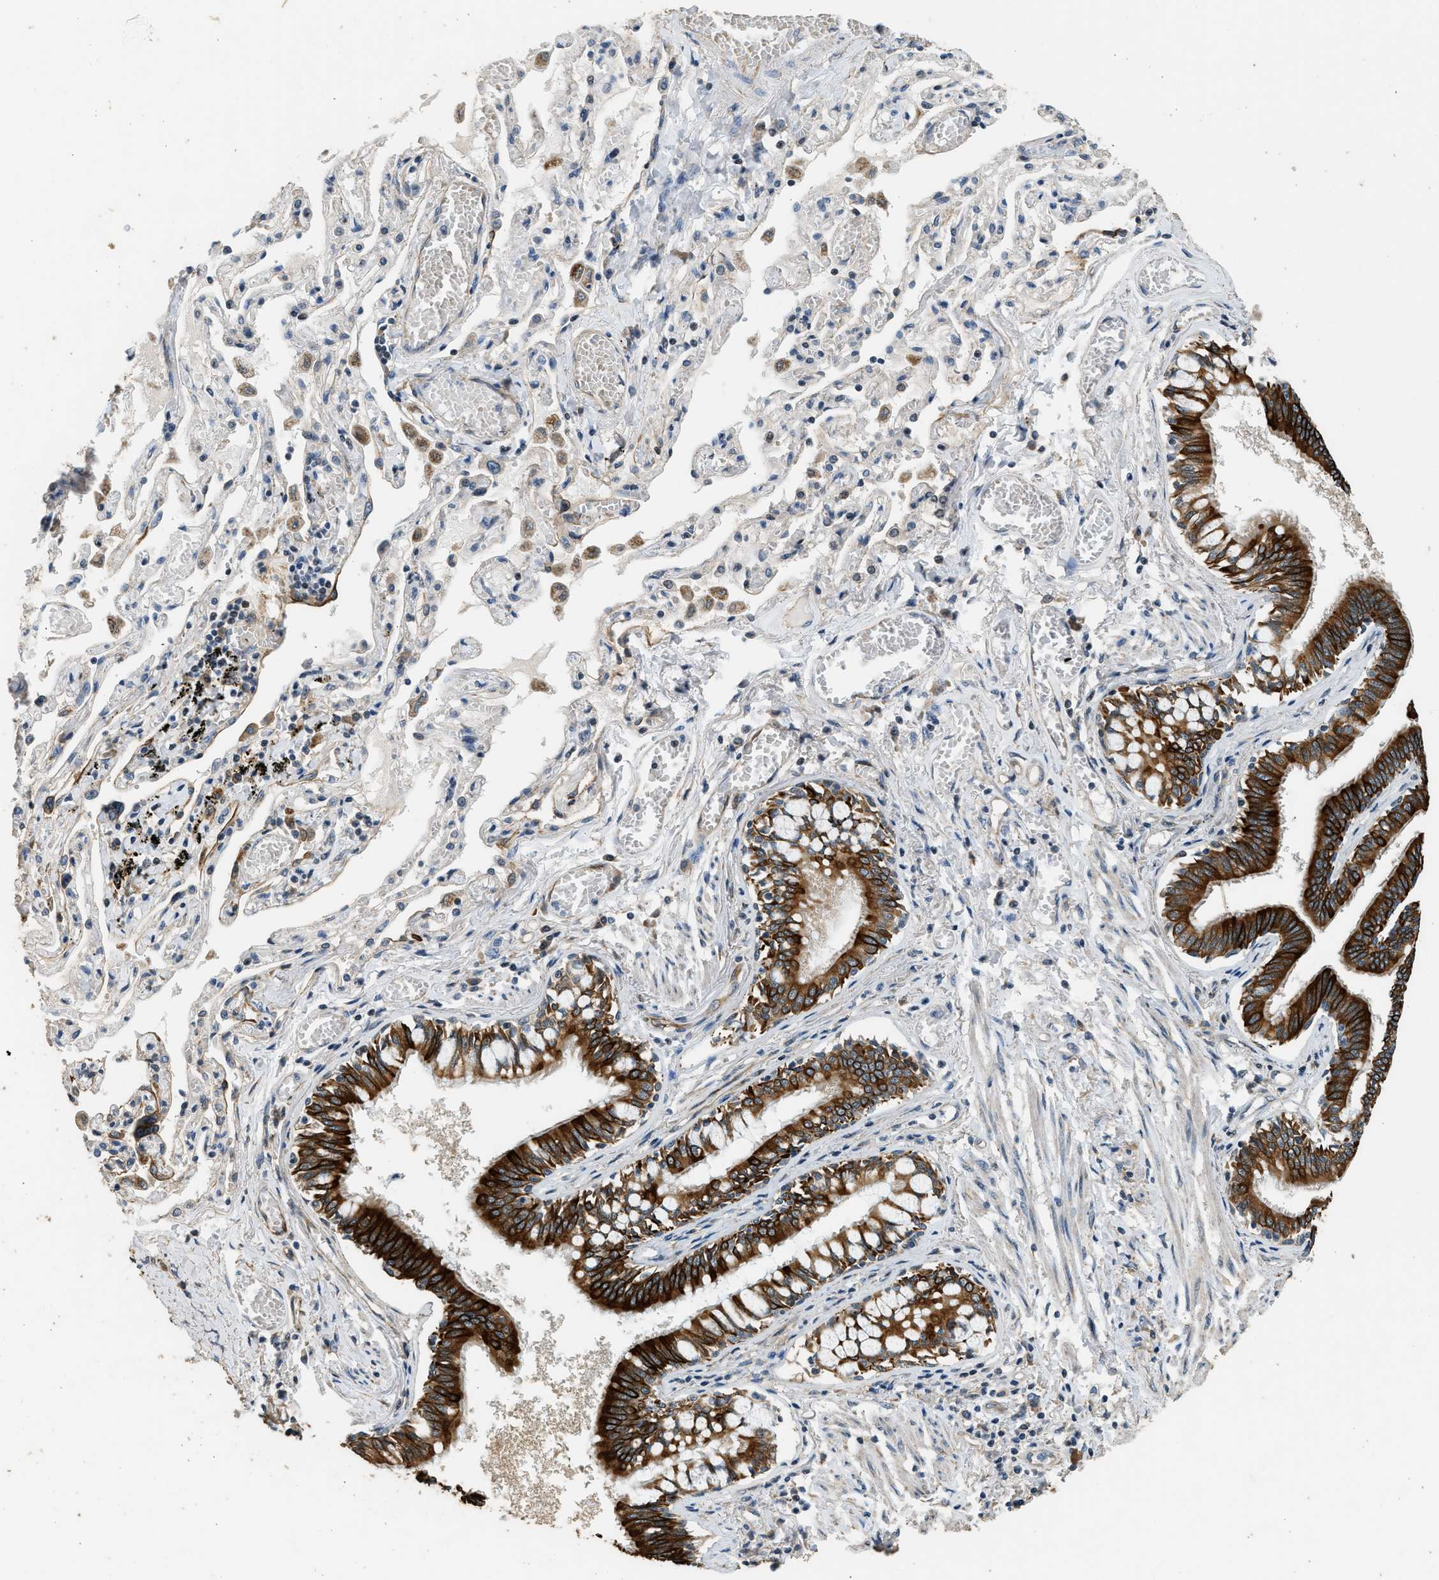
{"staining": {"intensity": "strong", "quantity": ">75%", "location": "cytoplasmic/membranous"}, "tissue": "bronchus", "cell_type": "Respiratory epithelial cells", "image_type": "normal", "snomed": [{"axis": "morphology", "description": "Normal tissue, NOS"}, {"axis": "morphology", "description": "Inflammation, NOS"}, {"axis": "topography", "description": "Cartilage tissue"}, {"axis": "topography", "description": "Lung"}], "caption": "Protein staining of unremarkable bronchus exhibits strong cytoplasmic/membranous staining in about >75% of respiratory epithelial cells. (Stains: DAB in brown, nuclei in blue, Microscopy: brightfield microscopy at high magnification).", "gene": "PCLO", "patient": {"sex": "male", "age": 71}}